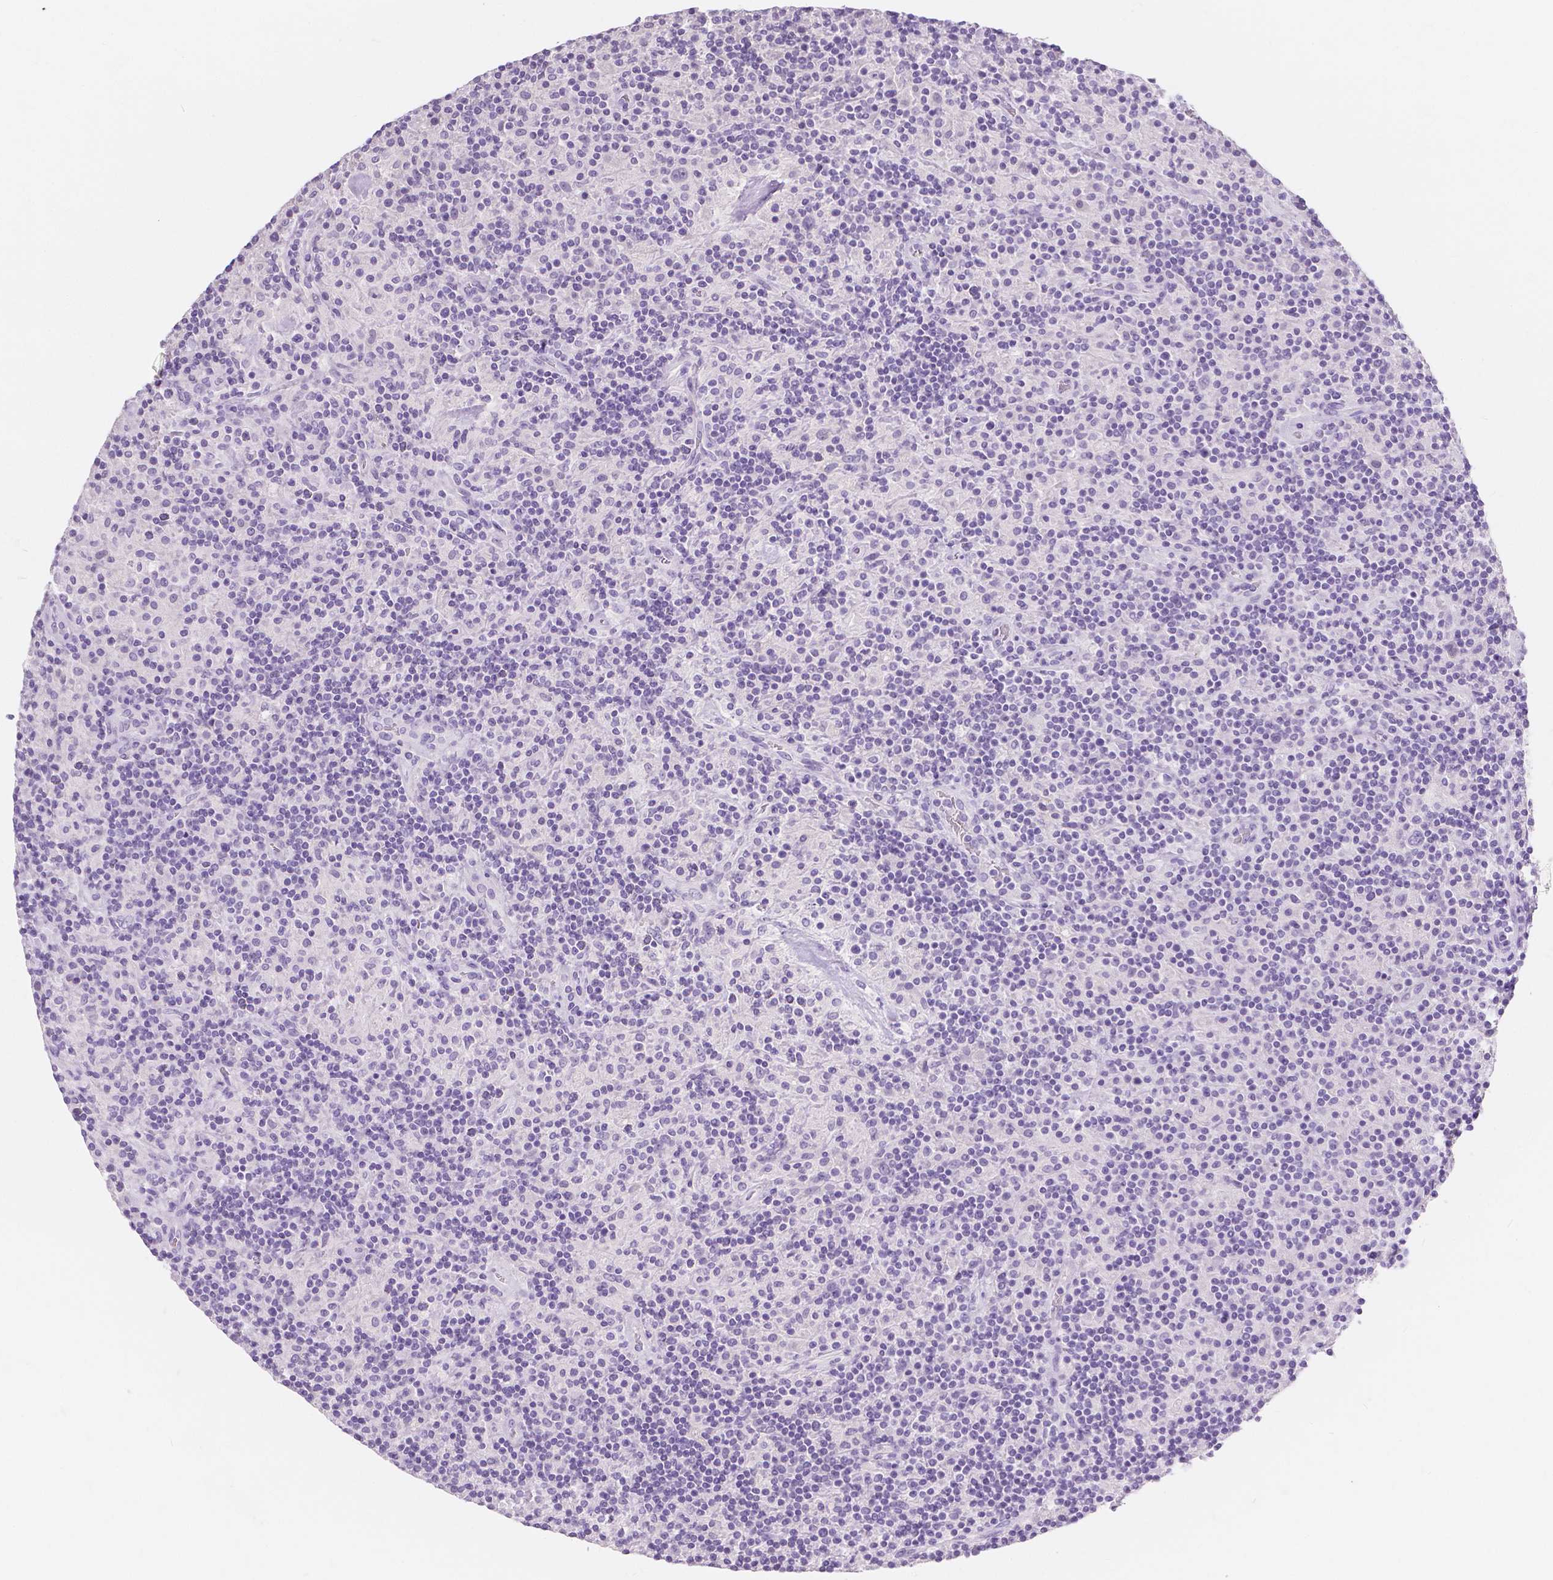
{"staining": {"intensity": "negative", "quantity": "none", "location": "none"}, "tissue": "lymphoma", "cell_type": "Tumor cells", "image_type": "cancer", "snomed": [{"axis": "morphology", "description": "Hodgkin's disease, NOS"}, {"axis": "topography", "description": "Lymph node"}], "caption": "This is an immunohistochemistry image of human lymphoma. There is no expression in tumor cells.", "gene": "MUC12", "patient": {"sex": "male", "age": 70}}